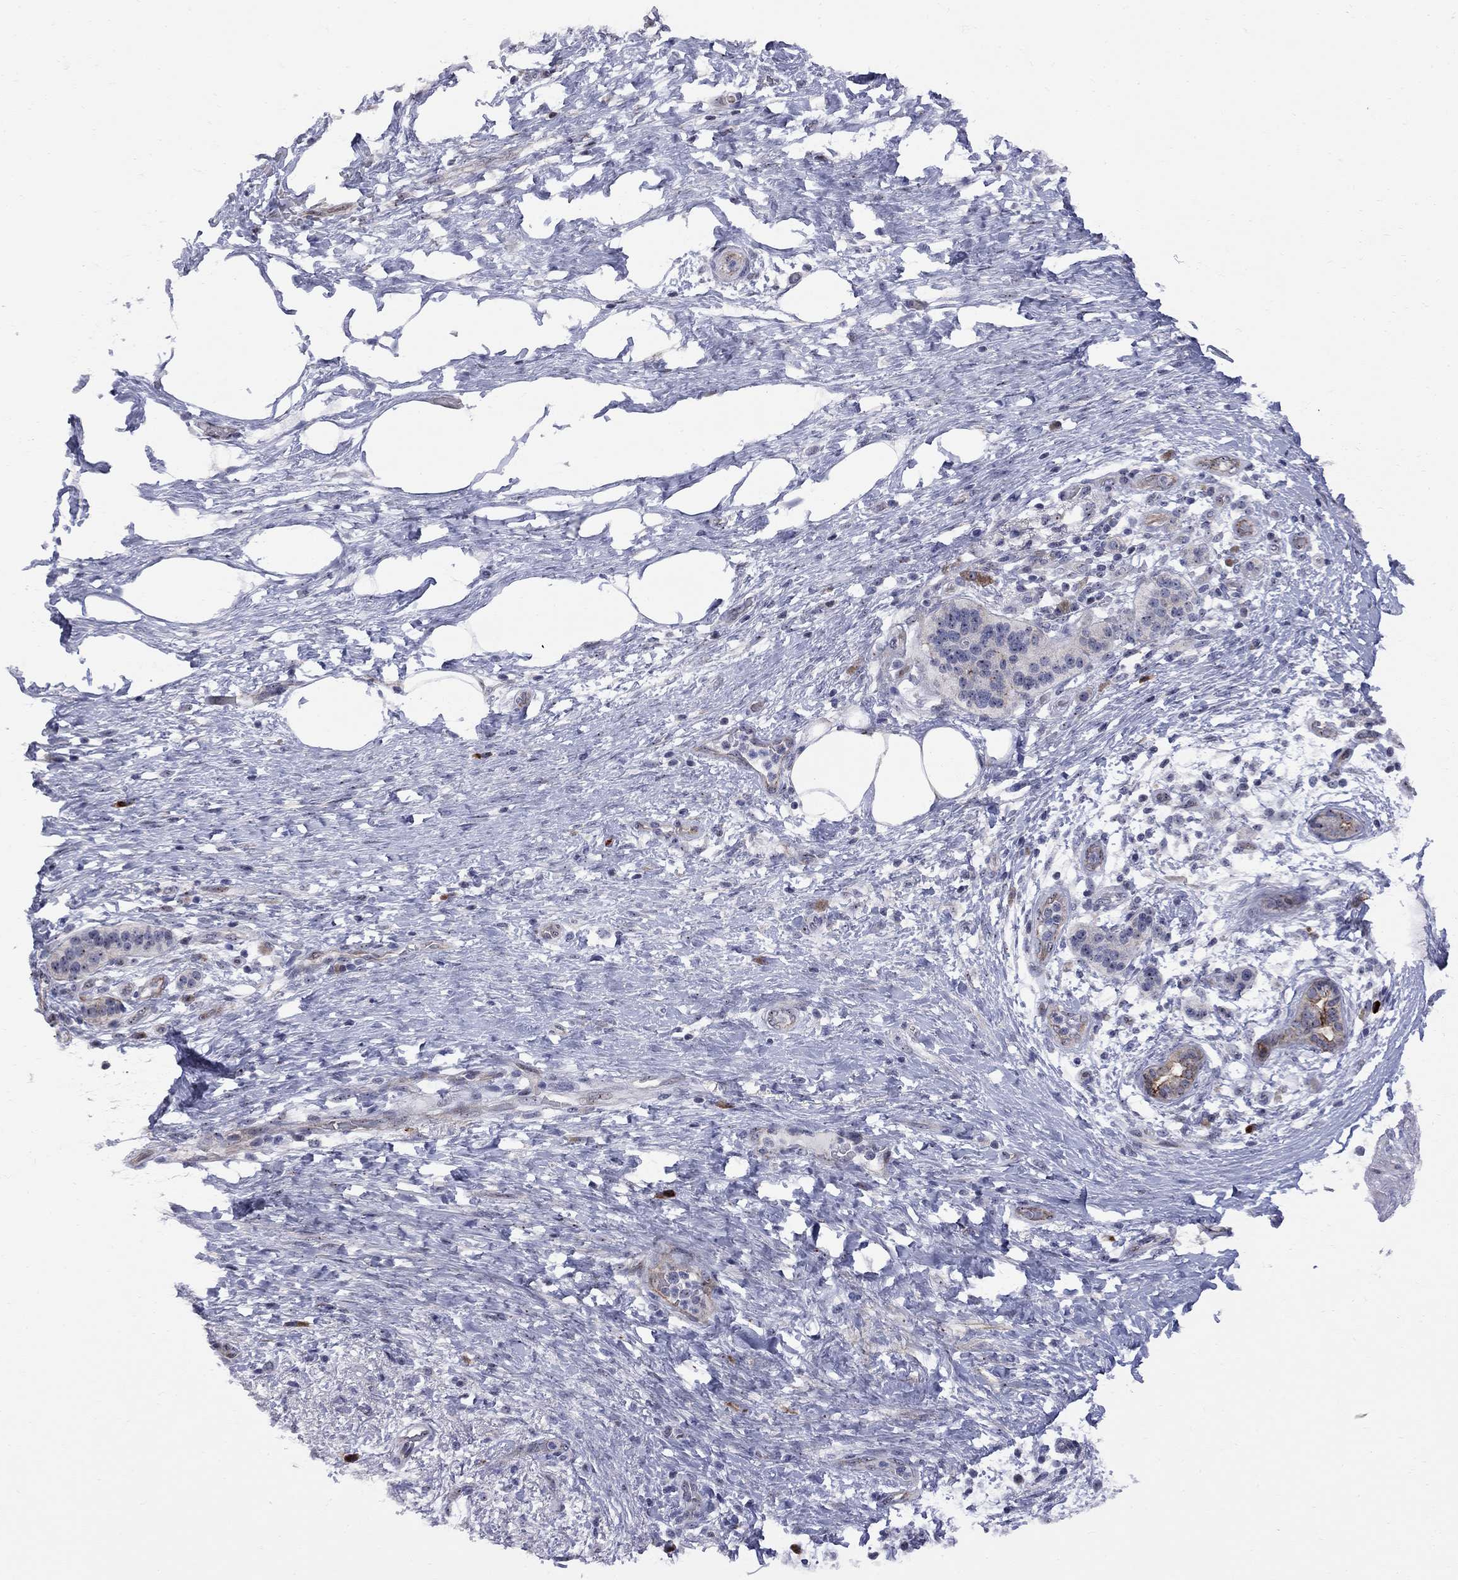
{"staining": {"intensity": "negative", "quantity": "none", "location": "none"}, "tissue": "pancreatic cancer", "cell_type": "Tumor cells", "image_type": "cancer", "snomed": [{"axis": "morphology", "description": "Adenocarcinoma, NOS"}, {"axis": "topography", "description": "Pancreas"}], "caption": "DAB immunohistochemical staining of human adenocarcinoma (pancreatic) demonstrates no significant positivity in tumor cells.", "gene": "DHX33", "patient": {"sex": "female", "age": 72}}